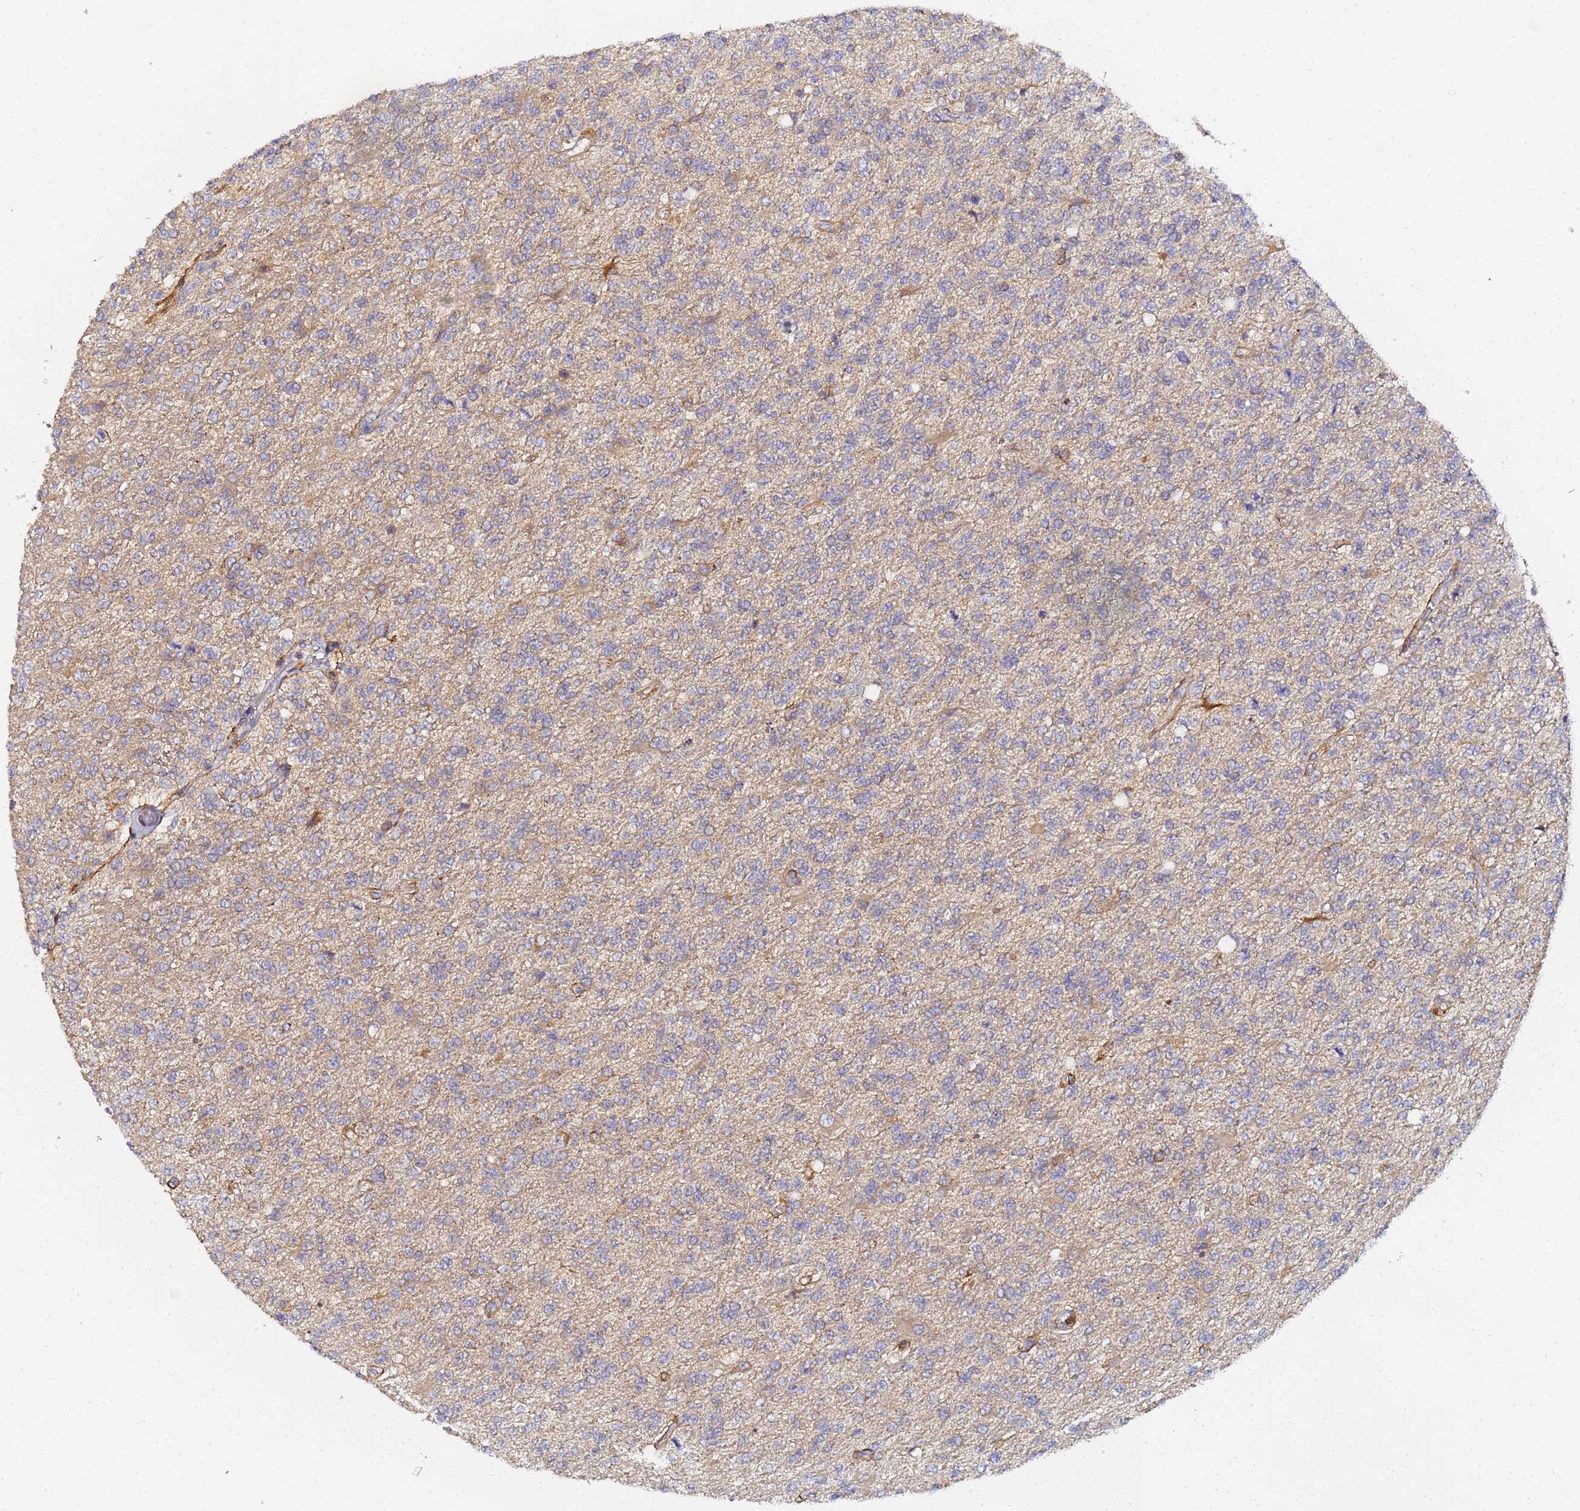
{"staining": {"intensity": "negative", "quantity": "none", "location": "none"}, "tissue": "glioma", "cell_type": "Tumor cells", "image_type": "cancer", "snomed": [{"axis": "morphology", "description": "Glioma, malignant, High grade"}, {"axis": "topography", "description": "Brain"}], "caption": "This is an IHC photomicrograph of glioma. There is no positivity in tumor cells.", "gene": "LRRC69", "patient": {"sex": "male", "age": 56}}